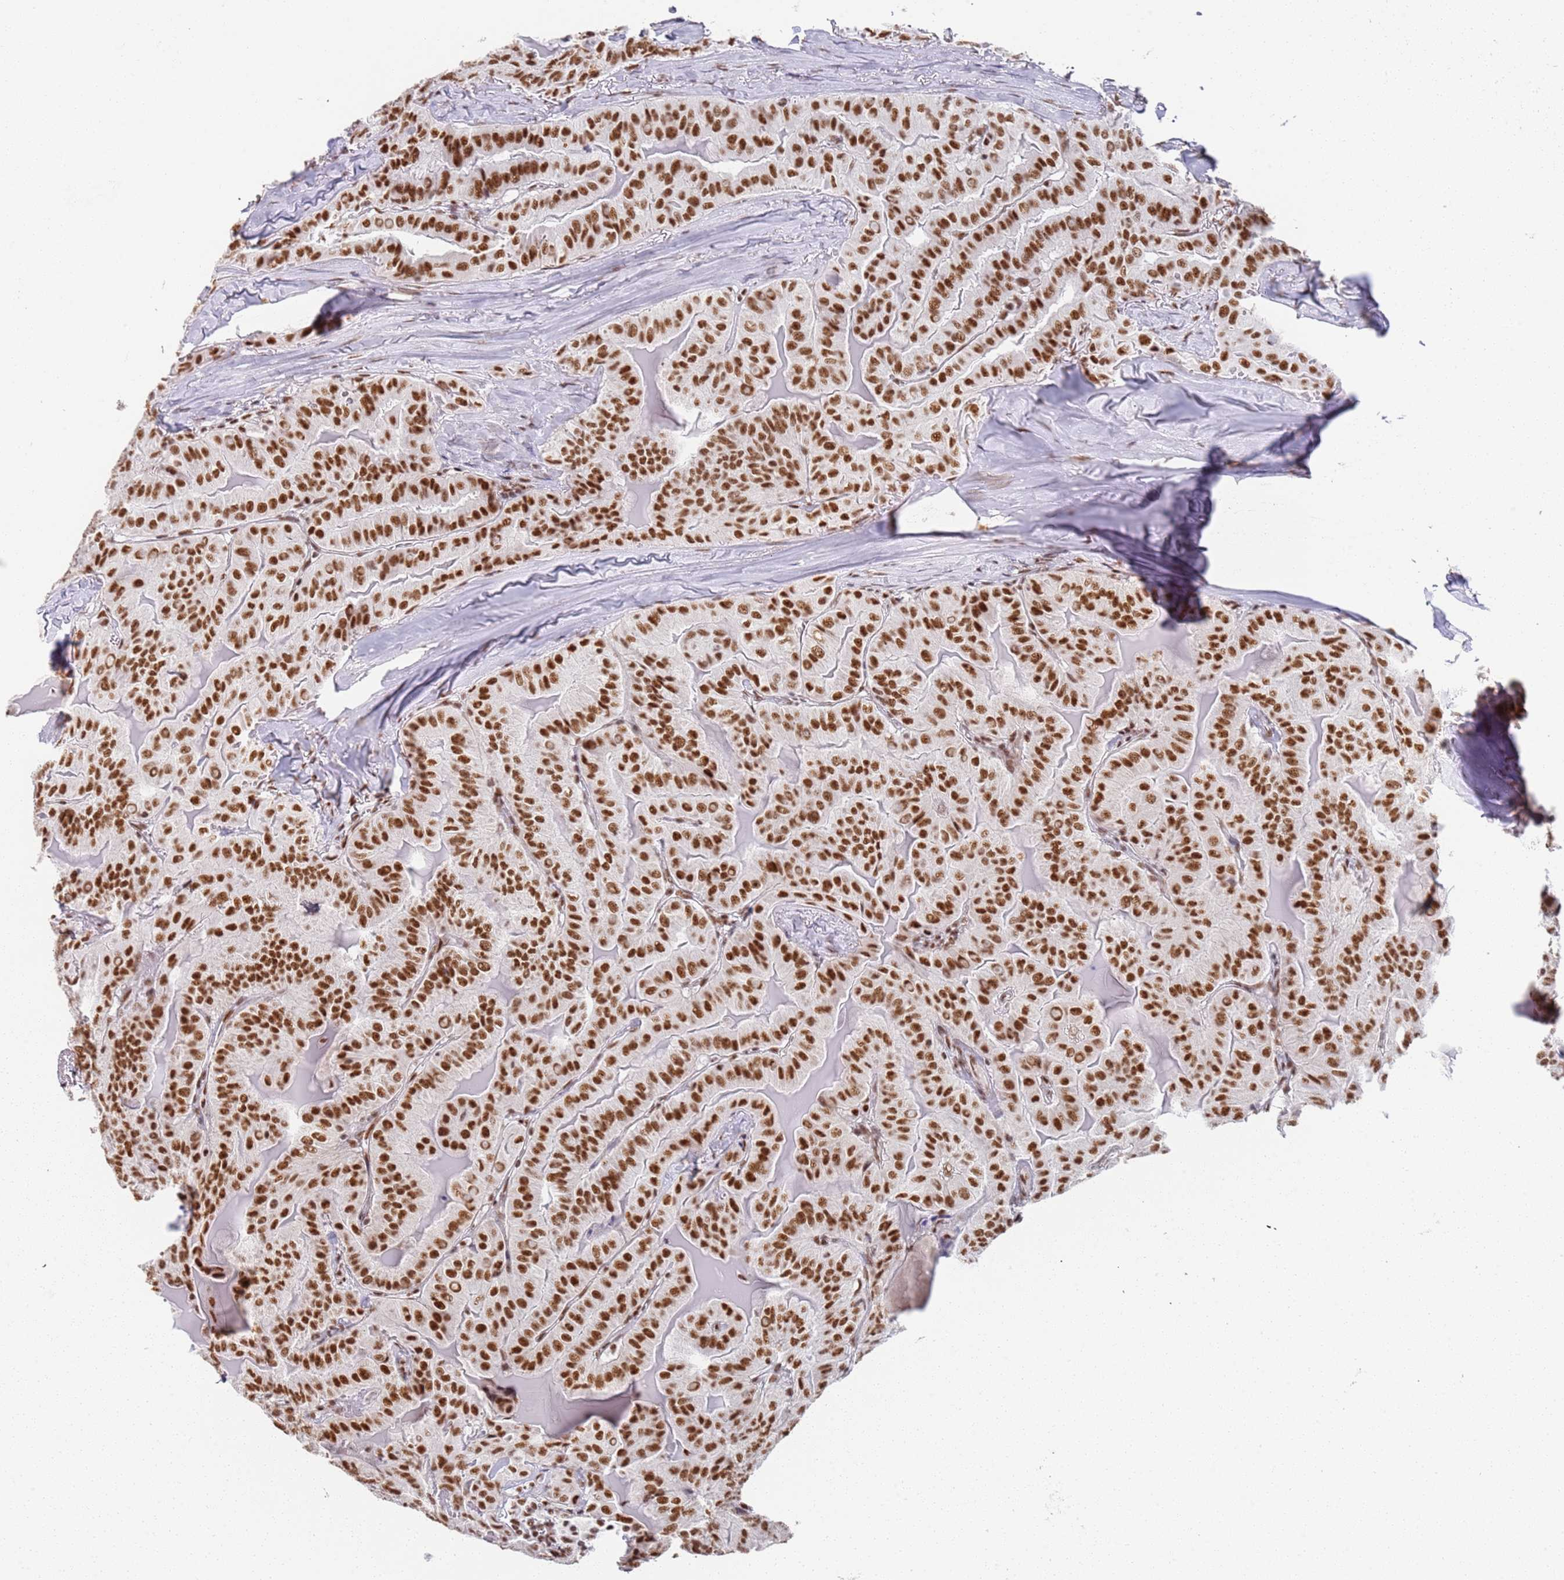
{"staining": {"intensity": "strong", "quantity": ">75%", "location": "nuclear"}, "tissue": "thyroid cancer", "cell_type": "Tumor cells", "image_type": "cancer", "snomed": [{"axis": "morphology", "description": "Papillary adenocarcinoma, NOS"}, {"axis": "topography", "description": "Thyroid gland"}], "caption": "A high-resolution histopathology image shows immunohistochemistry staining of papillary adenocarcinoma (thyroid), which demonstrates strong nuclear expression in approximately >75% of tumor cells.", "gene": "AKAP8L", "patient": {"sex": "female", "age": 68}}